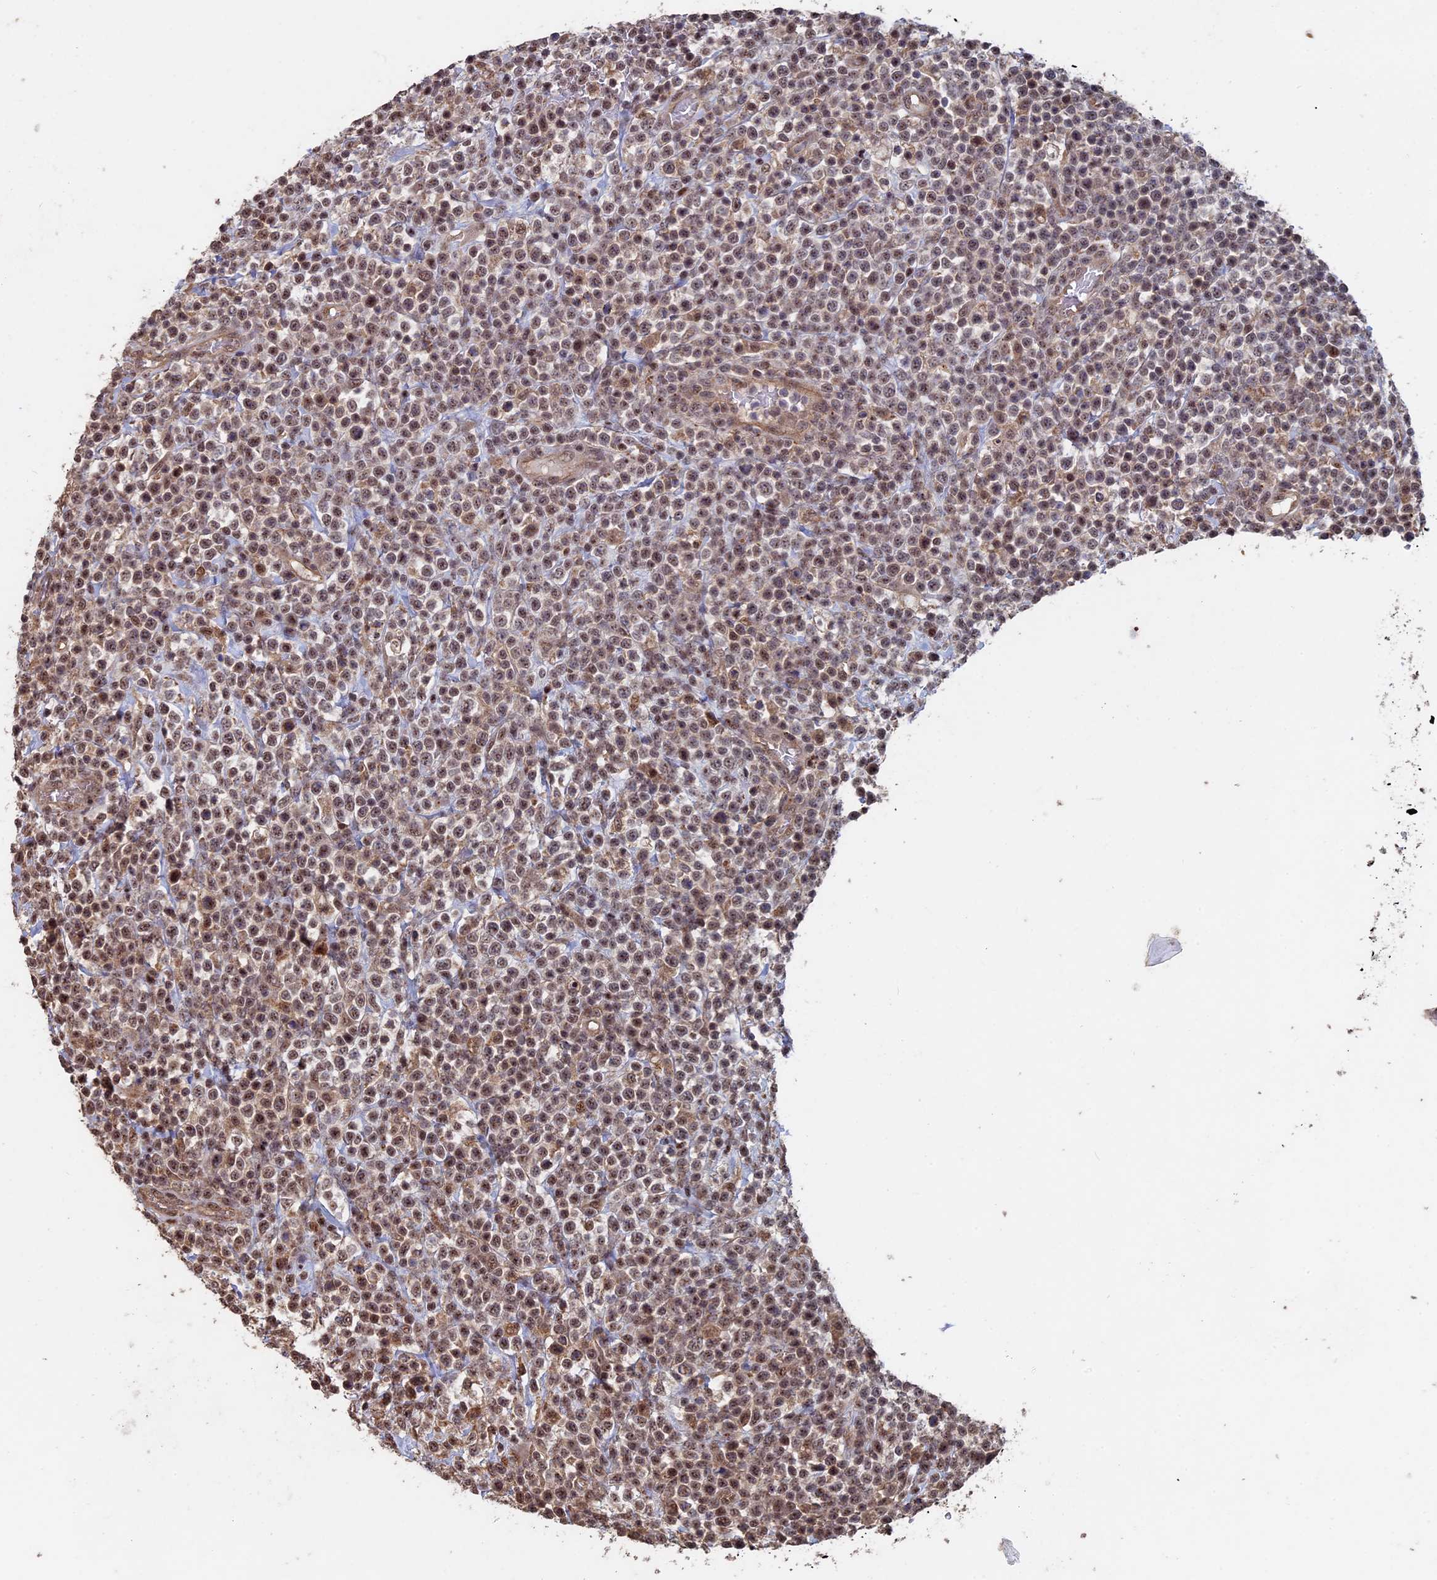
{"staining": {"intensity": "moderate", "quantity": ">75%", "location": "nuclear"}, "tissue": "lymphoma", "cell_type": "Tumor cells", "image_type": "cancer", "snomed": [{"axis": "morphology", "description": "Malignant lymphoma, non-Hodgkin's type, High grade"}, {"axis": "topography", "description": "Colon"}], "caption": "This photomicrograph exhibits immunohistochemistry (IHC) staining of lymphoma, with medium moderate nuclear staining in approximately >75% of tumor cells.", "gene": "KIAA1328", "patient": {"sex": "female", "age": 53}}